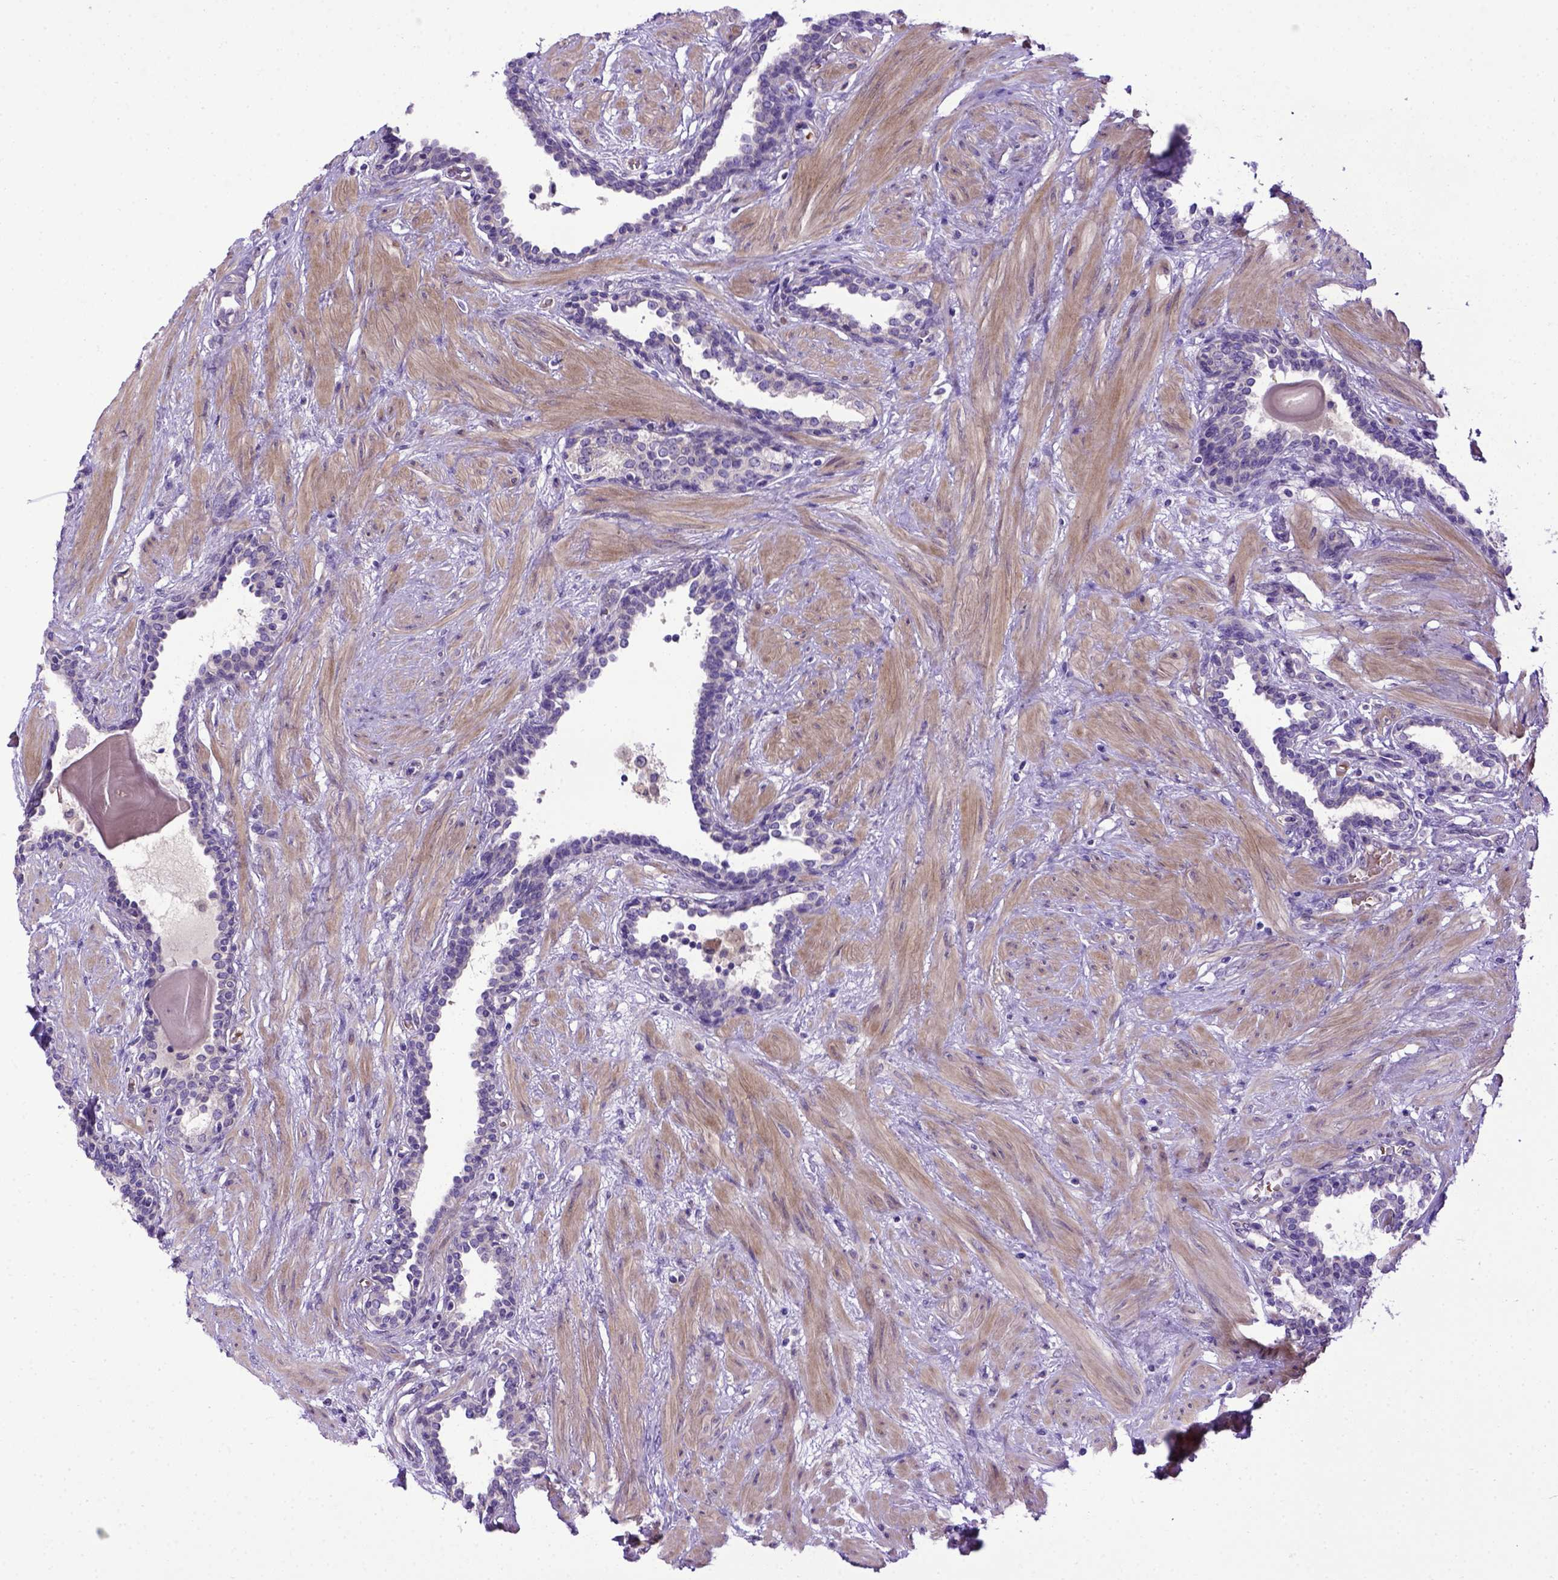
{"staining": {"intensity": "negative", "quantity": "none", "location": "none"}, "tissue": "prostate", "cell_type": "Glandular cells", "image_type": "normal", "snomed": [{"axis": "morphology", "description": "Normal tissue, NOS"}, {"axis": "topography", "description": "Prostate"}], "caption": "Immunohistochemical staining of normal human prostate exhibits no significant positivity in glandular cells. The staining was performed using DAB (3,3'-diaminobenzidine) to visualize the protein expression in brown, while the nuclei were stained in blue with hematoxylin (Magnification: 20x).", "gene": "ADAM12", "patient": {"sex": "male", "age": 55}}